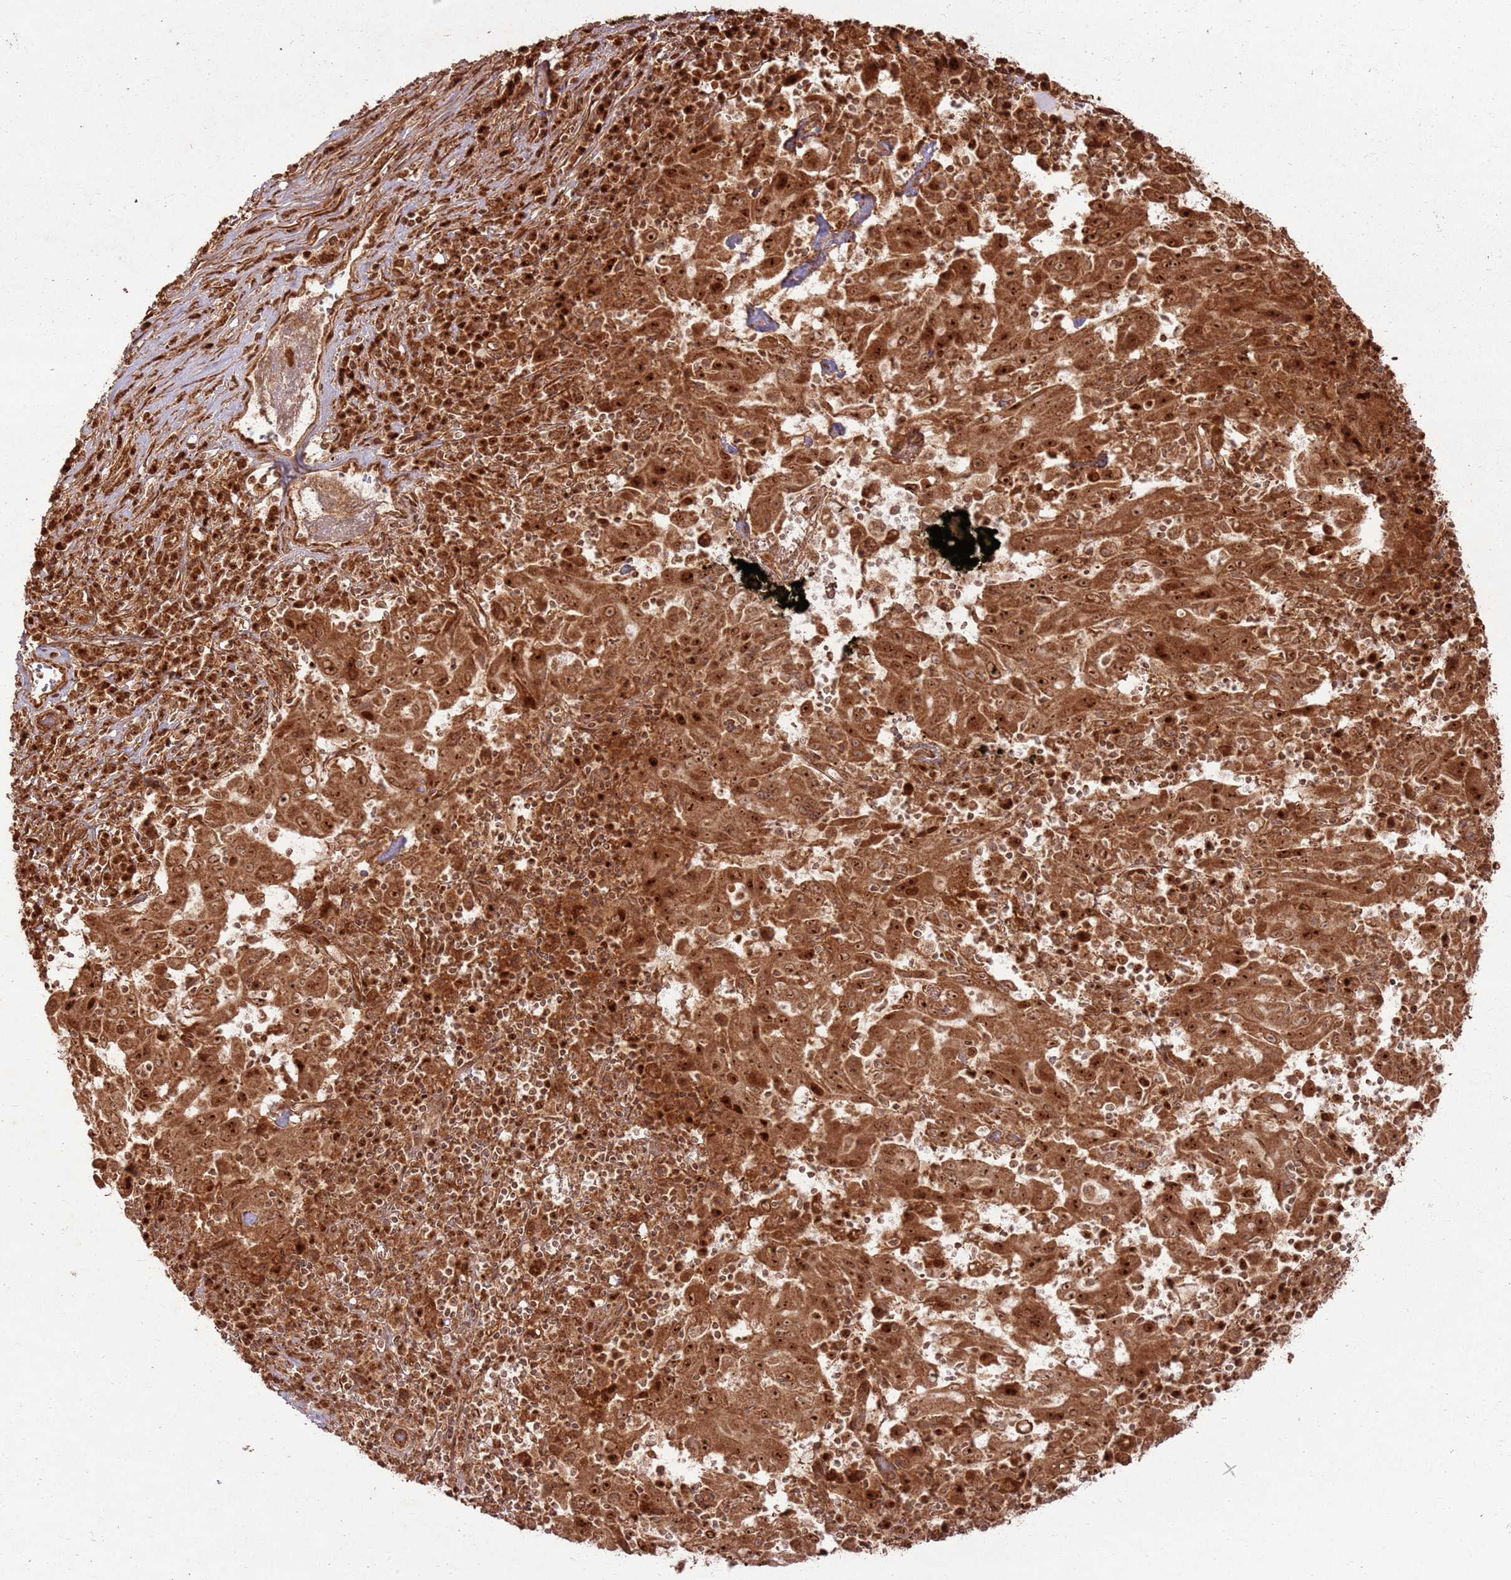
{"staining": {"intensity": "strong", "quantity": ">75%", "location": "cytoplasmic/membranous,nuclear"}, "tissue": "pancreatic cancer", "cell_type": "Tumor cells", "image_type": "cancer", "snomed": [{"axis": "morphology", "description": "Adenocarcinoma, NOS"}, {"axis": "topography", "description": "Pancreas"}], "caption": "Tumor cells demonstrate high levels of strong cytoplasmic/membranous and nuclear positivity in about >75% of cells in pancreatic adenocarcinoma. (DAB = brown stain, brightfield microscopy at high magnification).", "gene": "TBC1D13", "patient": {"sex": "male", "age": 63}}